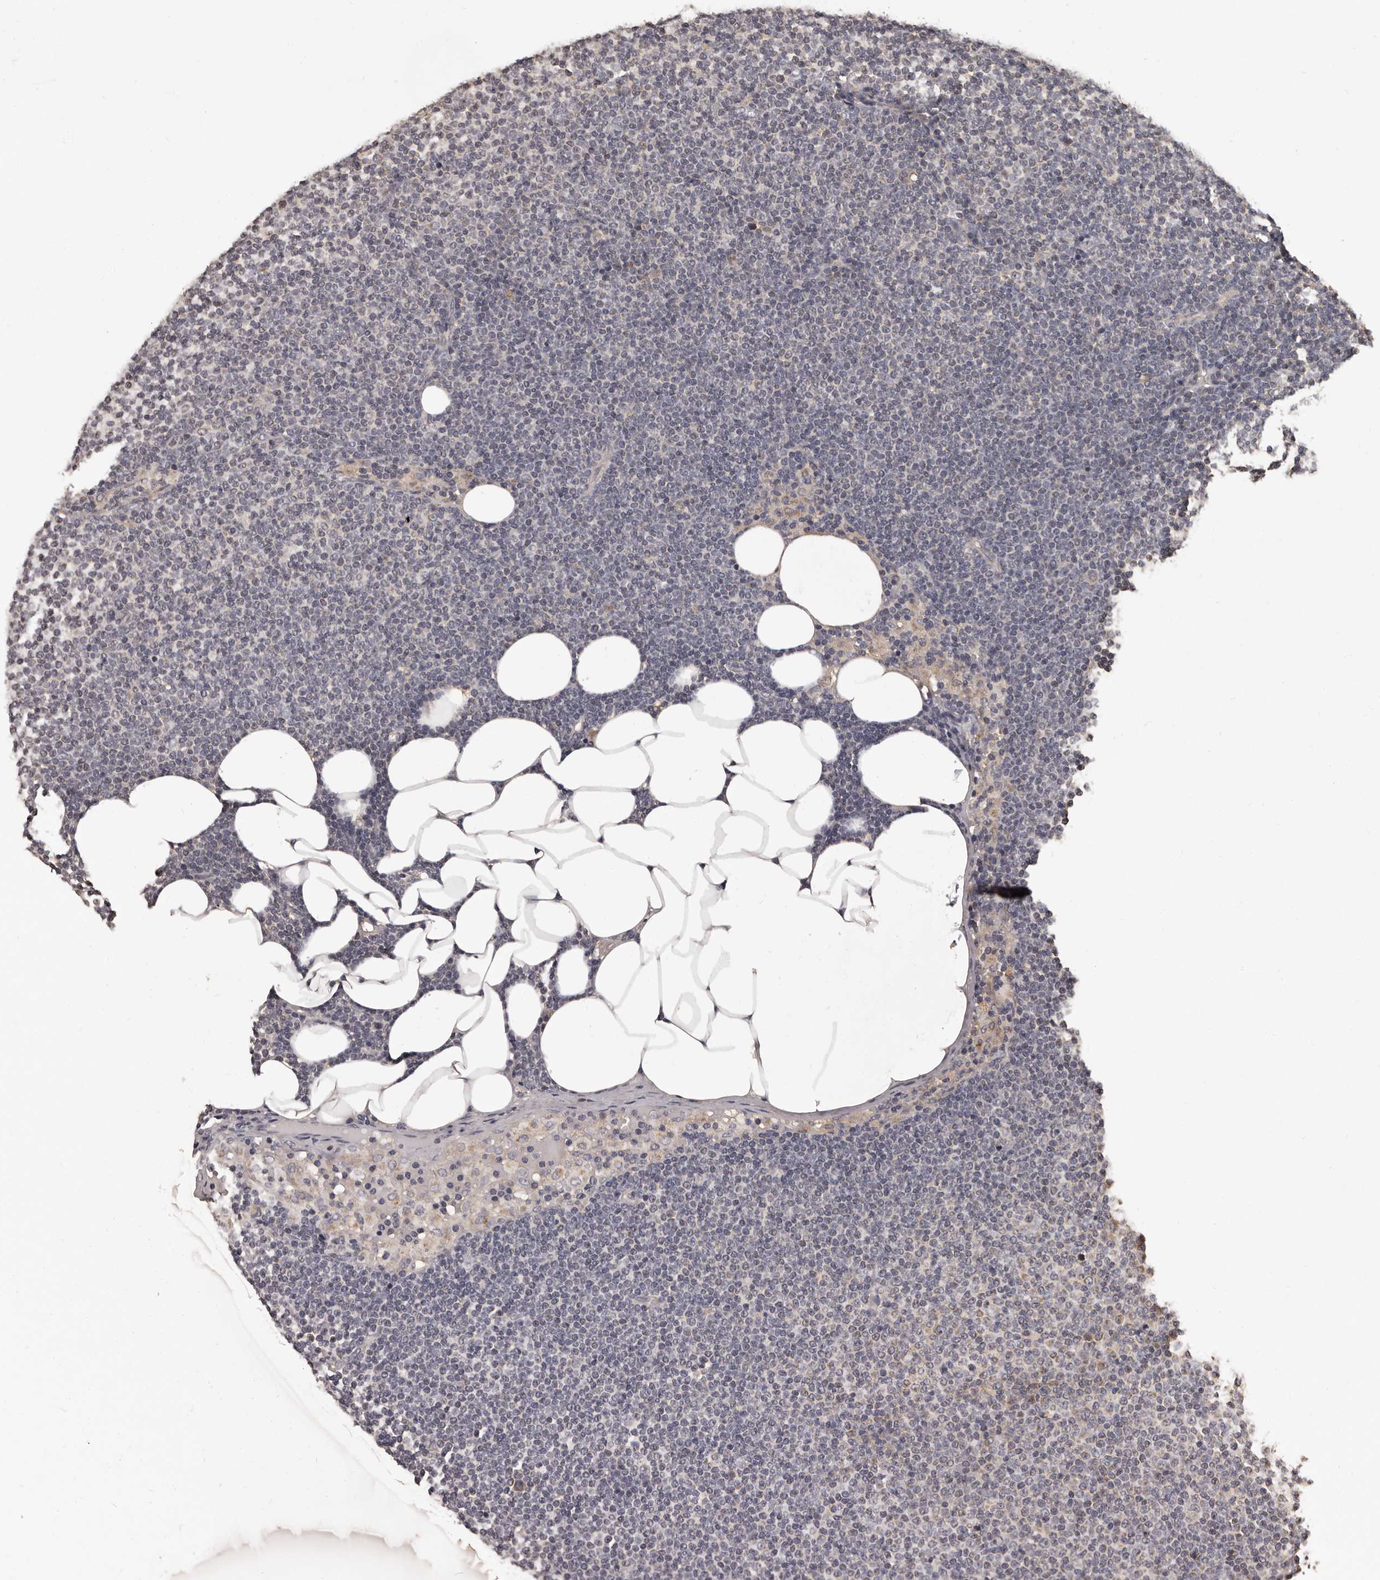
{"staining": {"intensity": "negative", "quantity": "none", "location": "none"}, "tissue": "lymphoma", "cell_type": "Tumor cells", "image_type": "cancer", "snomed": [{"axis": "morphology", "description": "Malignant lymphoma, non-Hodgkin's type, Low grade"}, {"axis": "topography", "description": "Lymph node"}], "caption": "Immunohistochemistry micrograph of neoplastic tissue: malignant lymphoma, non-Hodgkin's type (low-grade) stained with DAB exhibits no significant protein positivity in tumor cells.", "gene": "MGAT5", "patient": {"sex": "female", "age": 53}}